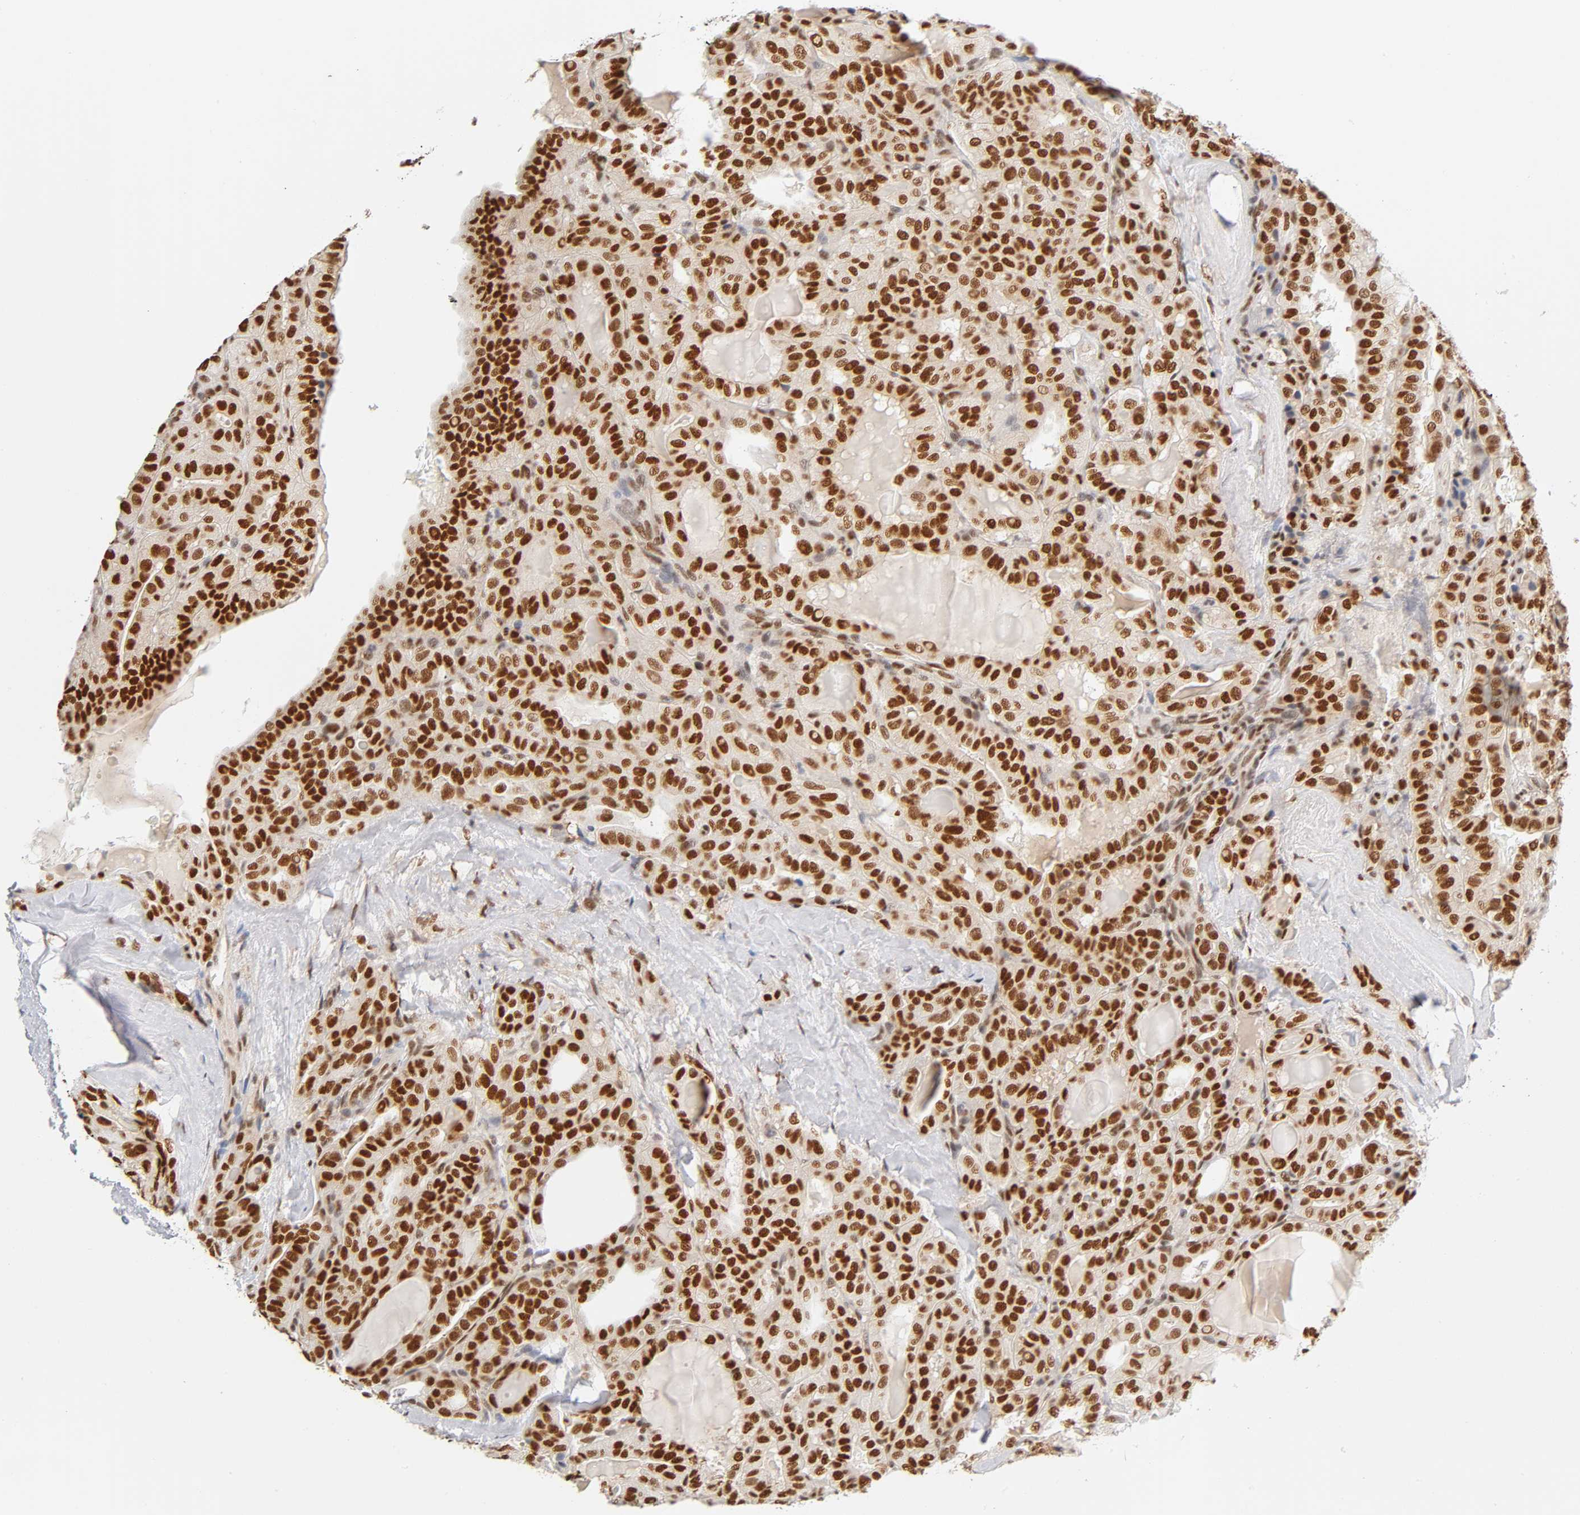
{"staining": {"intensity": "strong", "quantity": ">75%", "location": "nuclear"}, "tissue": "thyroid cancer", "cell_type": "Tumor cells", "image_type": "cancer", "snomed": [{"axis": "morphology", "description": "Papillary adenocarcinoma, NOS"}, {"axis": "topography", "description": "Thyroid gland"}], "caption": "Immunohistochemistry (DAB) staining of thyroid cancer shows strong nuclear protein staining in approximately >75% of tumor cells. (brown staining indicates protein expression, while blue staining denotes nuclei).", "gene": "ILKAP", "patient": {"sex": "male", "age": 77}}